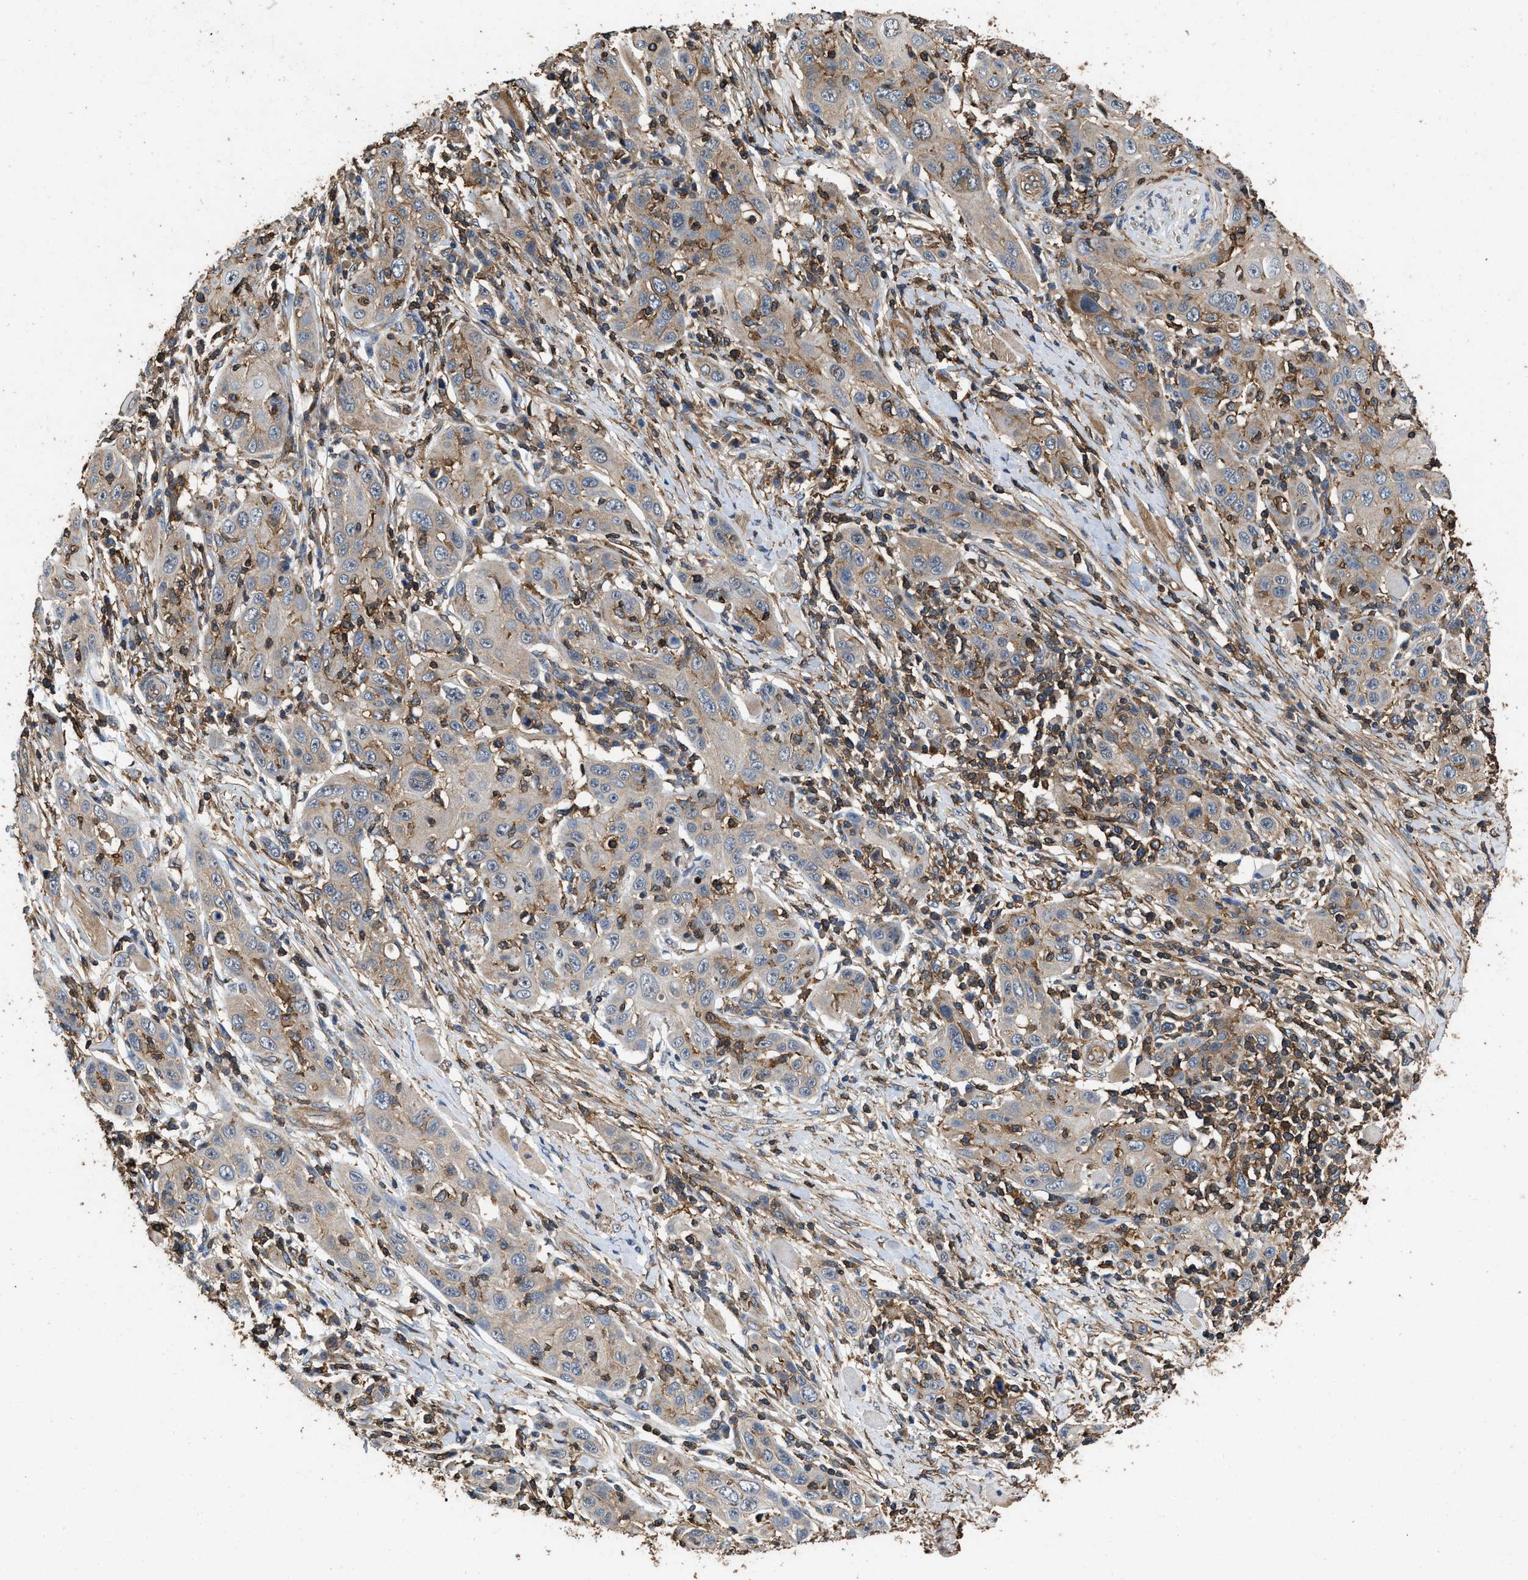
{"staining": {"intensity": "weak", "quantity": ">75%", "location": "cytoplasmic/membranous"}, "tissue": "skin cancer", "cell_type": "Tumor cells", "image_type": "cancer", "snomed": [{"axis": "morphology", "description": "Squamous cell carcinoma, NOS"}, {"axis": "topography", "description": "Skin"}], "caption": "Immunohistochemical staining of skin squamous cell carcinoma shows low levels of weak cytoplasmic/membranous protein expression in about >75% of tumor cells.", "gene": "LINGO2", "patient": {"sex": "female", "age": 88}}